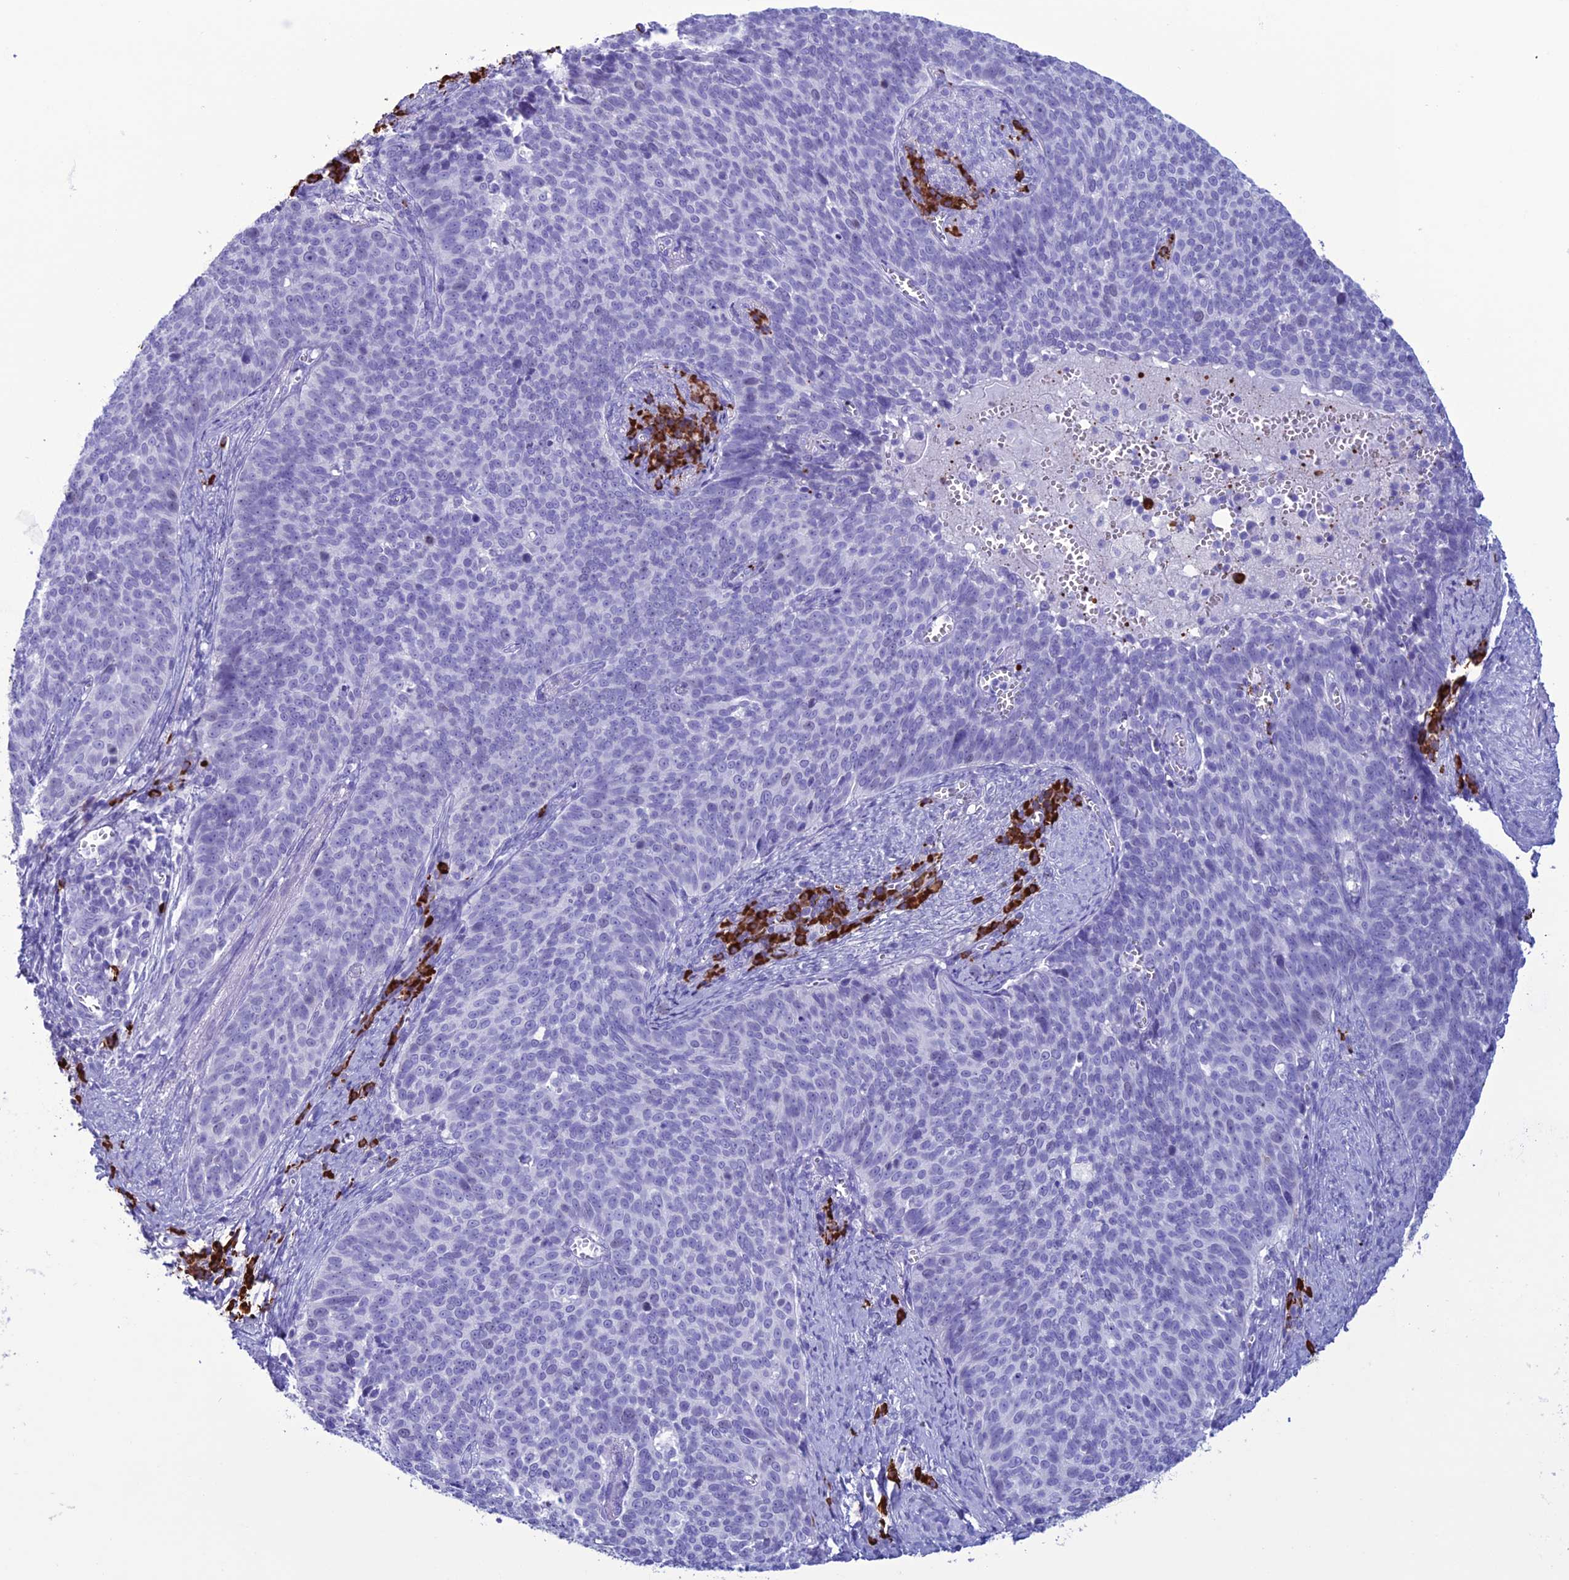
{"staining": {"intensity": "negative", "quantity": "none", "location": "none"}, "tissue": "cervical cancer", "cell_type": "Tumor cells", "image_type": "cancer", "snomed": [{"axis": "morphology", "description": "Normal tissue, NOS"}, {"axis": "morphology", "description": "Squamous cell carcinoma, NOS"}, {"axis": "topography", "description": "Cervix"}], "caption": "Cervical cancer was stained to show a protein in brown. There is no significant staining in tumor cells. (Brightfield microscopy of DAB (3,3'-diaminobenzidine) immunohistochemistry at high magnification).", "gene": "MZB1", "patient": {"sex": "female", "age": 39}}